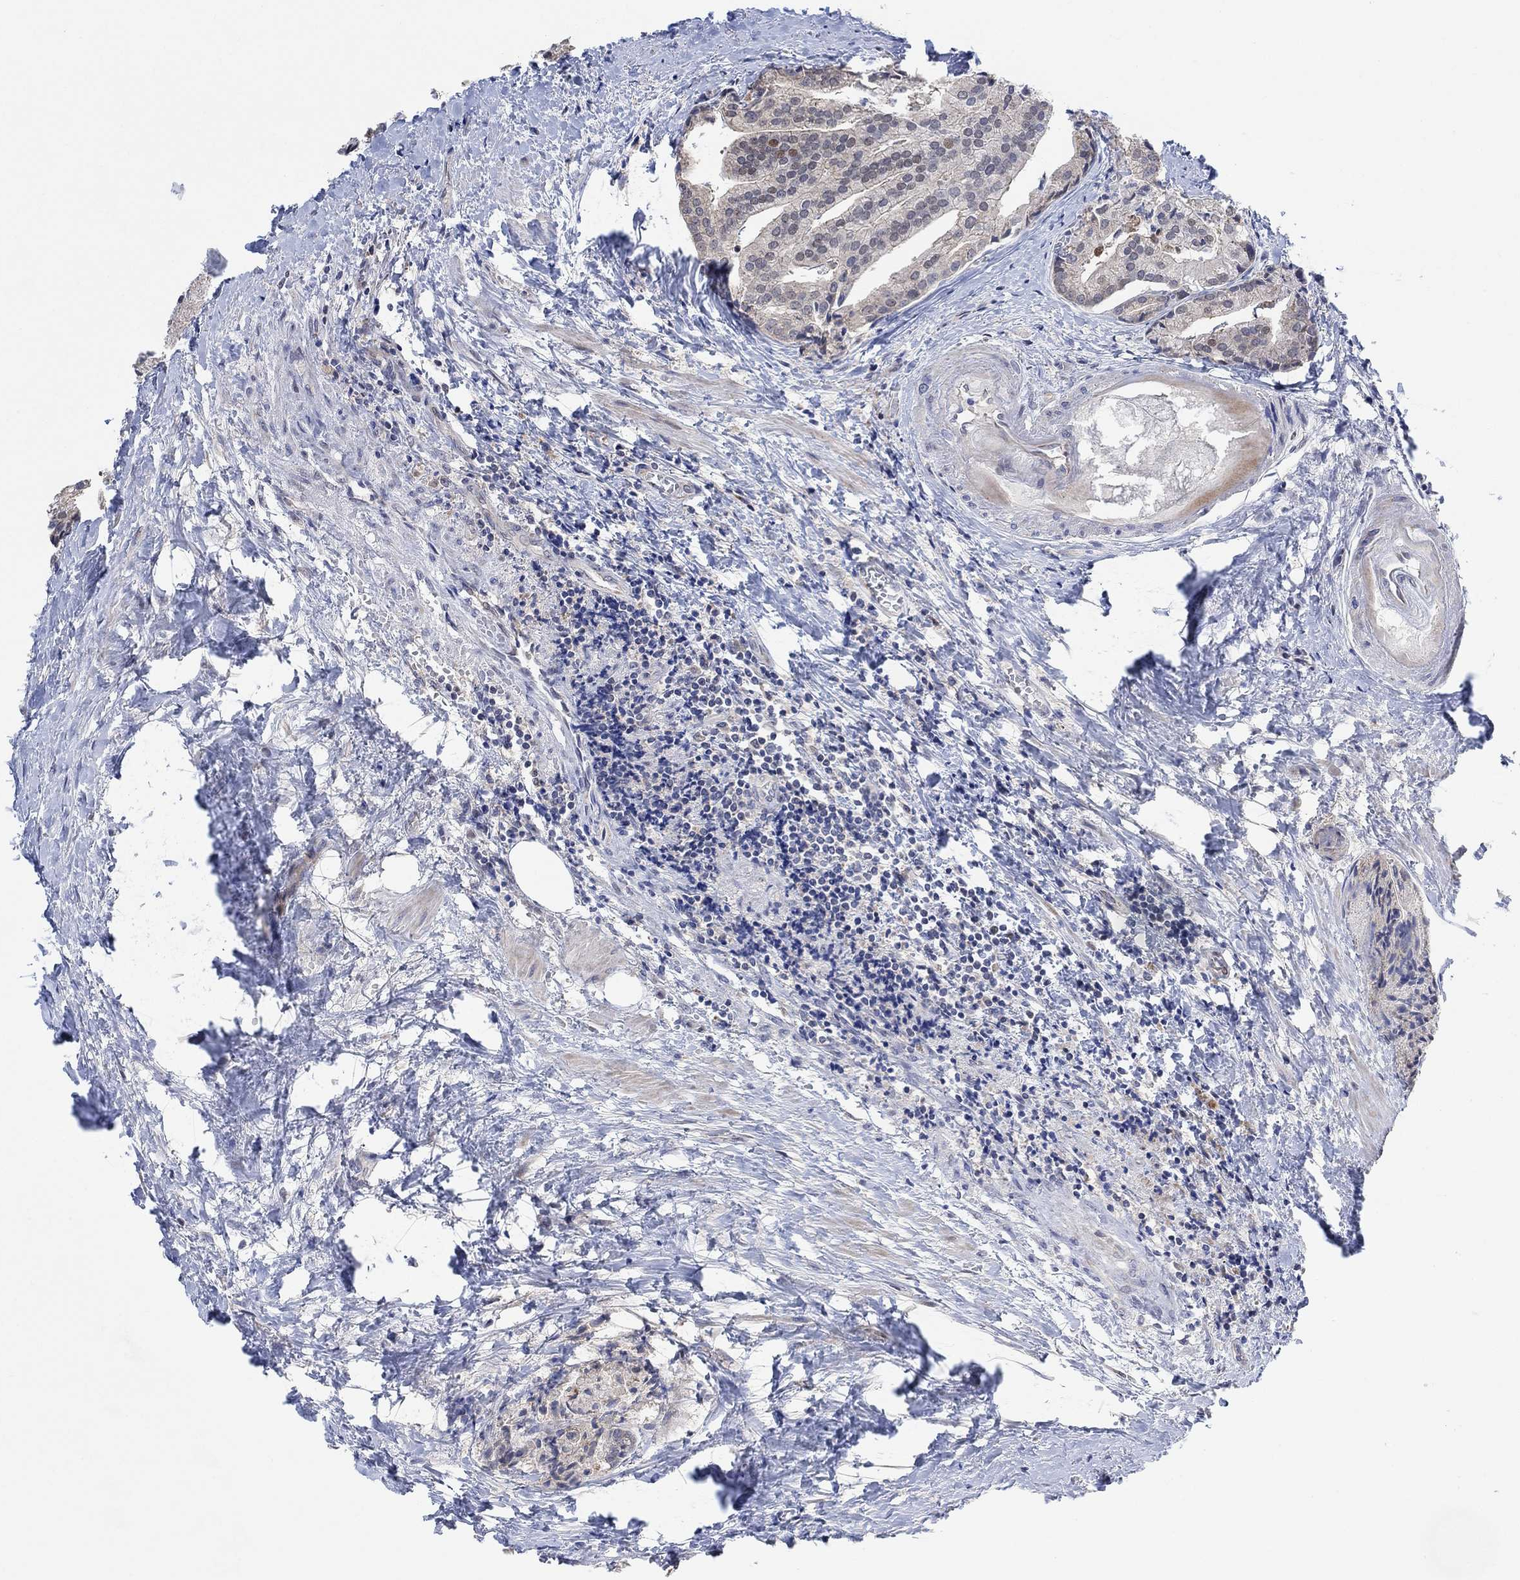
{"staining": {"intensity": "negative", "quantity": "none", "location": "none"}, "tissue": "prostate cancer", "cell_type": "Tumor cells", "image_type": "cancer", "snomed": [{"axis": "morphology", "description": "Adenocarcinoma, NOS"}, {"axis": "topography", "description": "Prostate and seminal vesicle, NOS"}, {"axis": "topography", "description": "Prostate"}], "caption": "Protein analysis of adenocarcinoma (prostate) demonstrates no significant expression in tumor cells. The staining was performed using DAB (3,3'-diaminobenzidine) to visualize the protein expression in brown, while the nuclei were stained in blue with hematoxylin (Magnification: 20x).", "gene": "CNTF", "patient": {"sex": "male", "age": 44}}